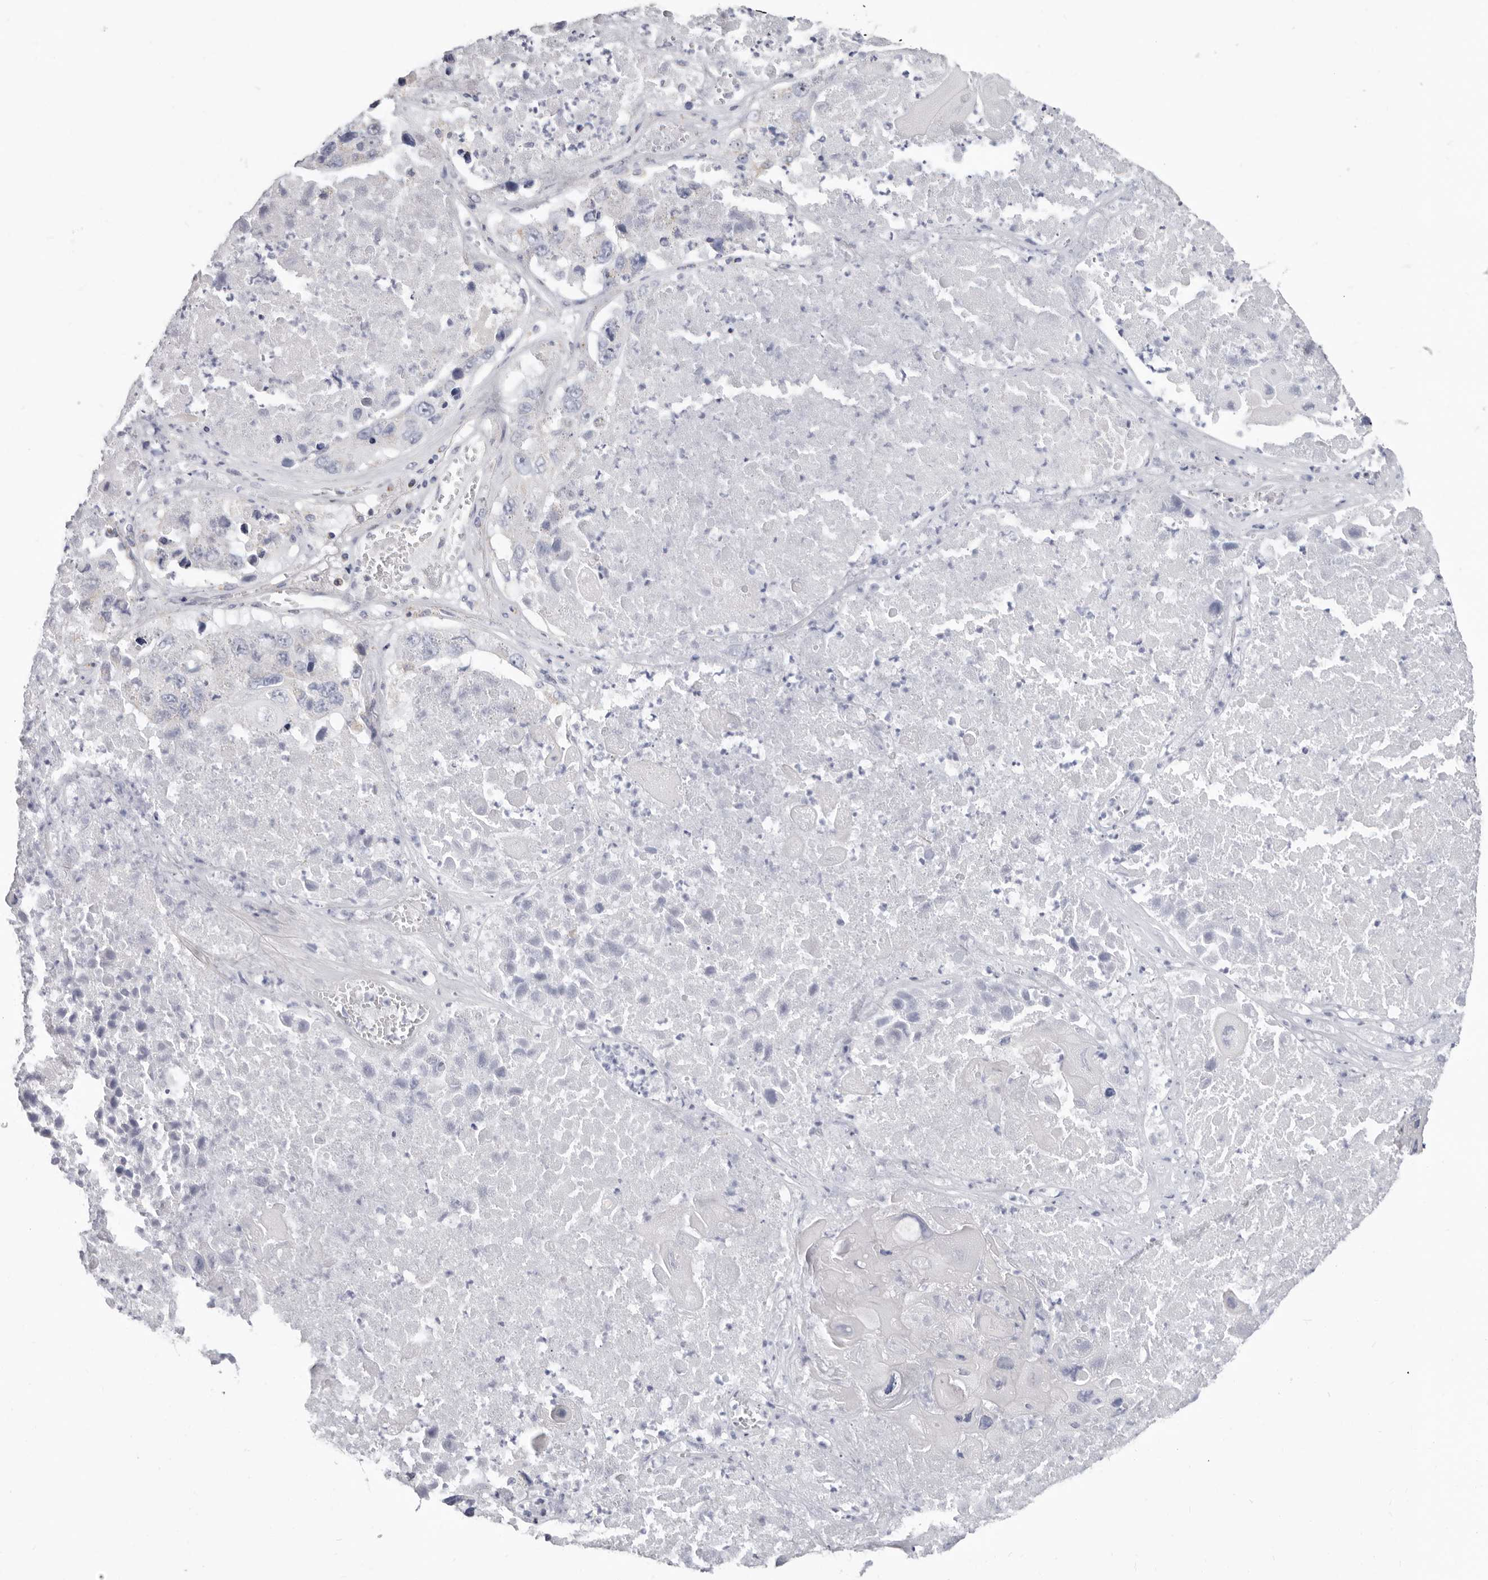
{"staining": {"intensity": "negative", "quantity": "none", "location": "none"}, "tissue": "lung cancer", "cell_type": "Tumor cells", "image_type": "cancer", "snomed": [{"axis": "morphology", "description": "Squamous cell carcinoma, NOS"}, {"axis": "topography", "description": "Lung"}], "caption": "Protein analysis of lung squamous cell carcinoma shows no significant expression in tumor cells.", "gene": "RSPO2", "patient": {"sex": "male", "age": 61}}